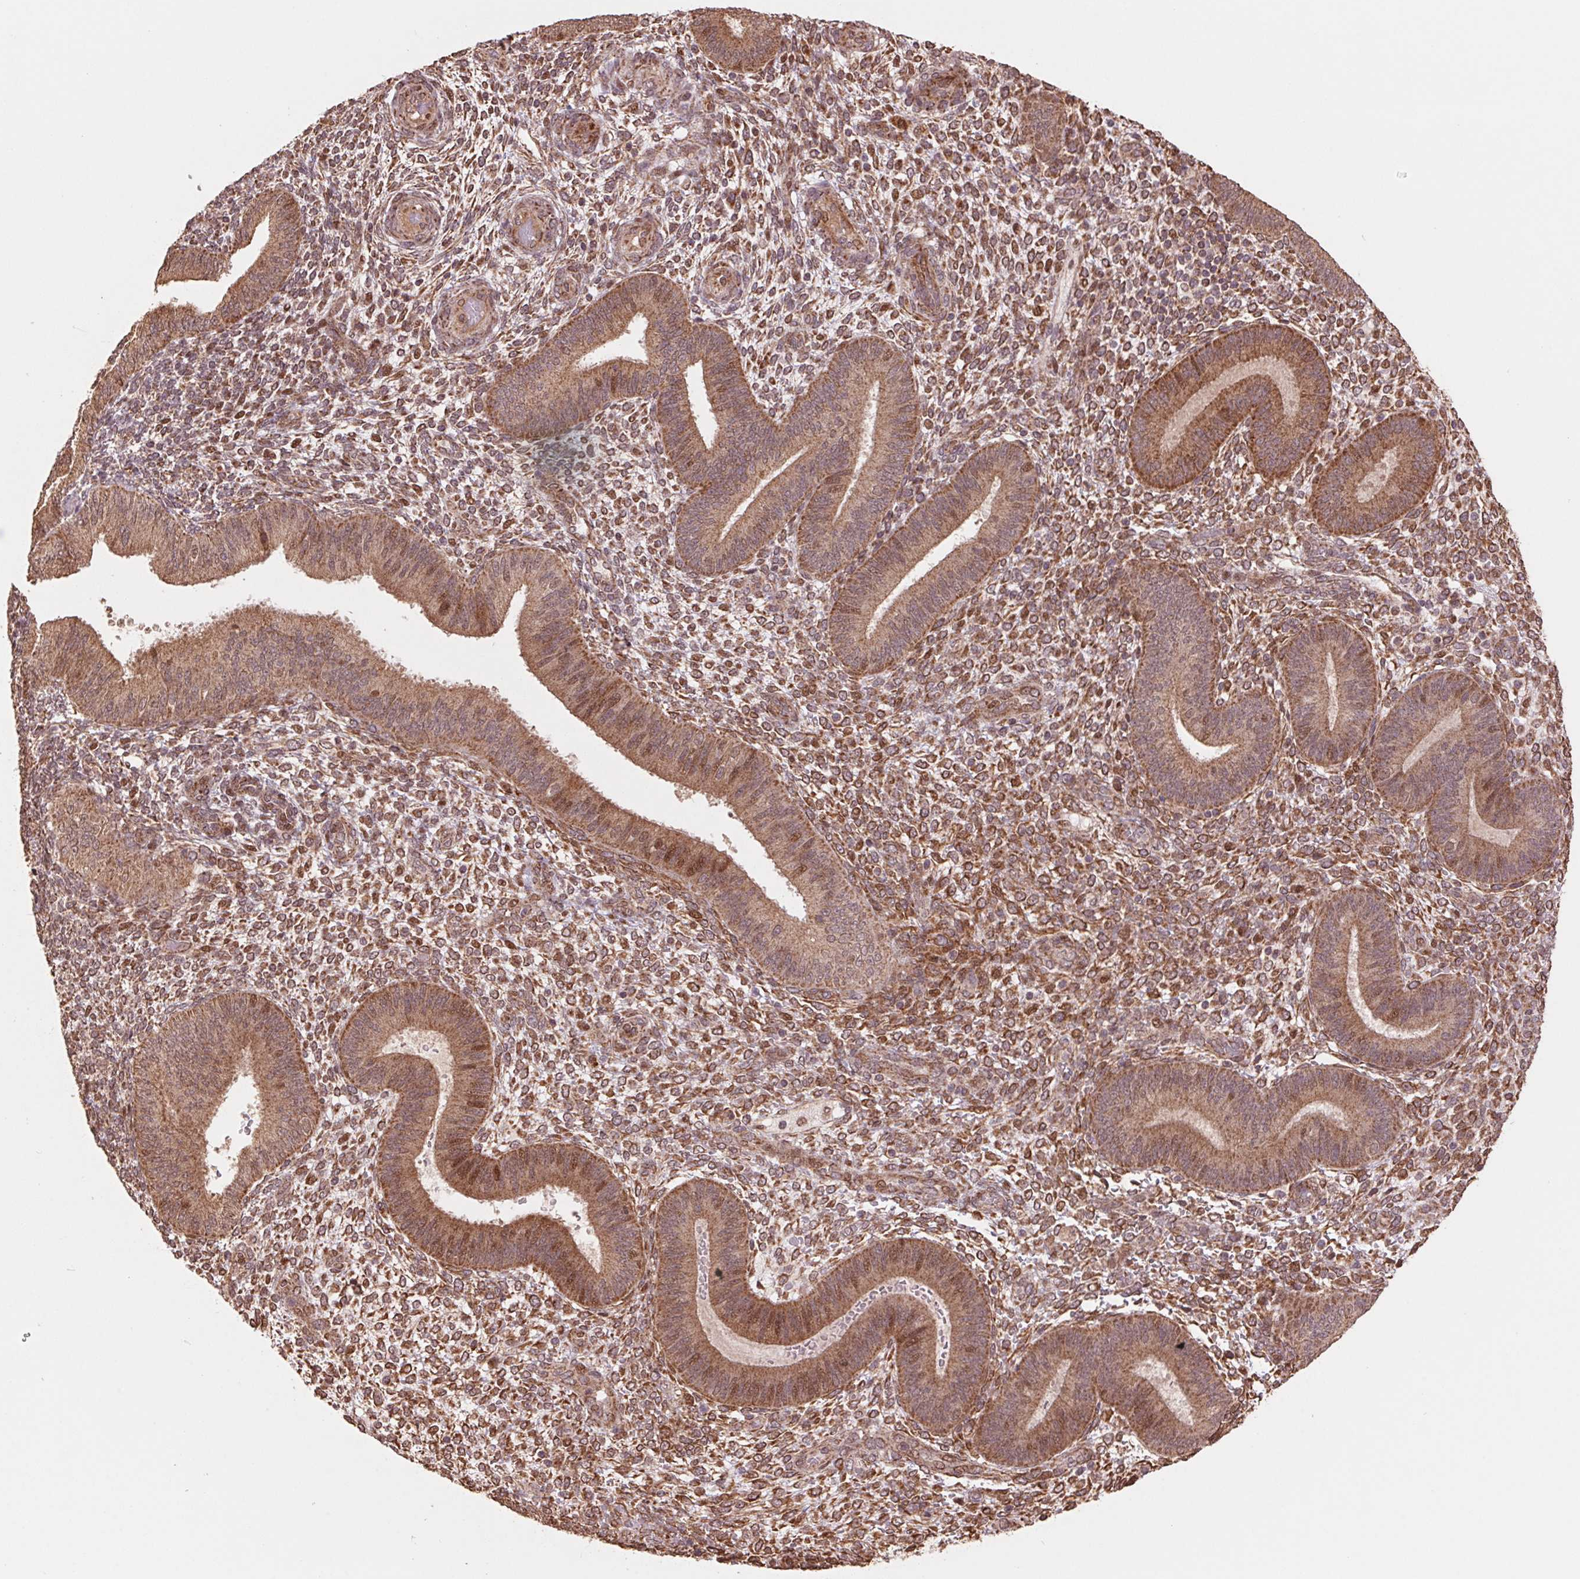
{"staining": {"intensity": "moderate", "quantity": ">75%", "location": "cytoplasmic/membranous"}, "tissue": "endometrium", "cell_type": "Cells in endometrial stroma", "image_type": "normal", "snomed": [{"axis": "morphology", "description": "Normal tissue, NOS"}, {"axis": "topography", "description": "Endometrium"}], "caption": "Immunohistochemical staining of unremarkable endometrium displays medium levels of moderate cytoplasmic/membranous positivity in about >75% of cells in endometrial stroma. The staining was performed using DAB to visualize the protein expression in brown, while the nuclei were stained in blue with hematoxylin (Magnification: 20x).", "gene": "PDHA1", "patient": {"sex": "female", "age": 39}}